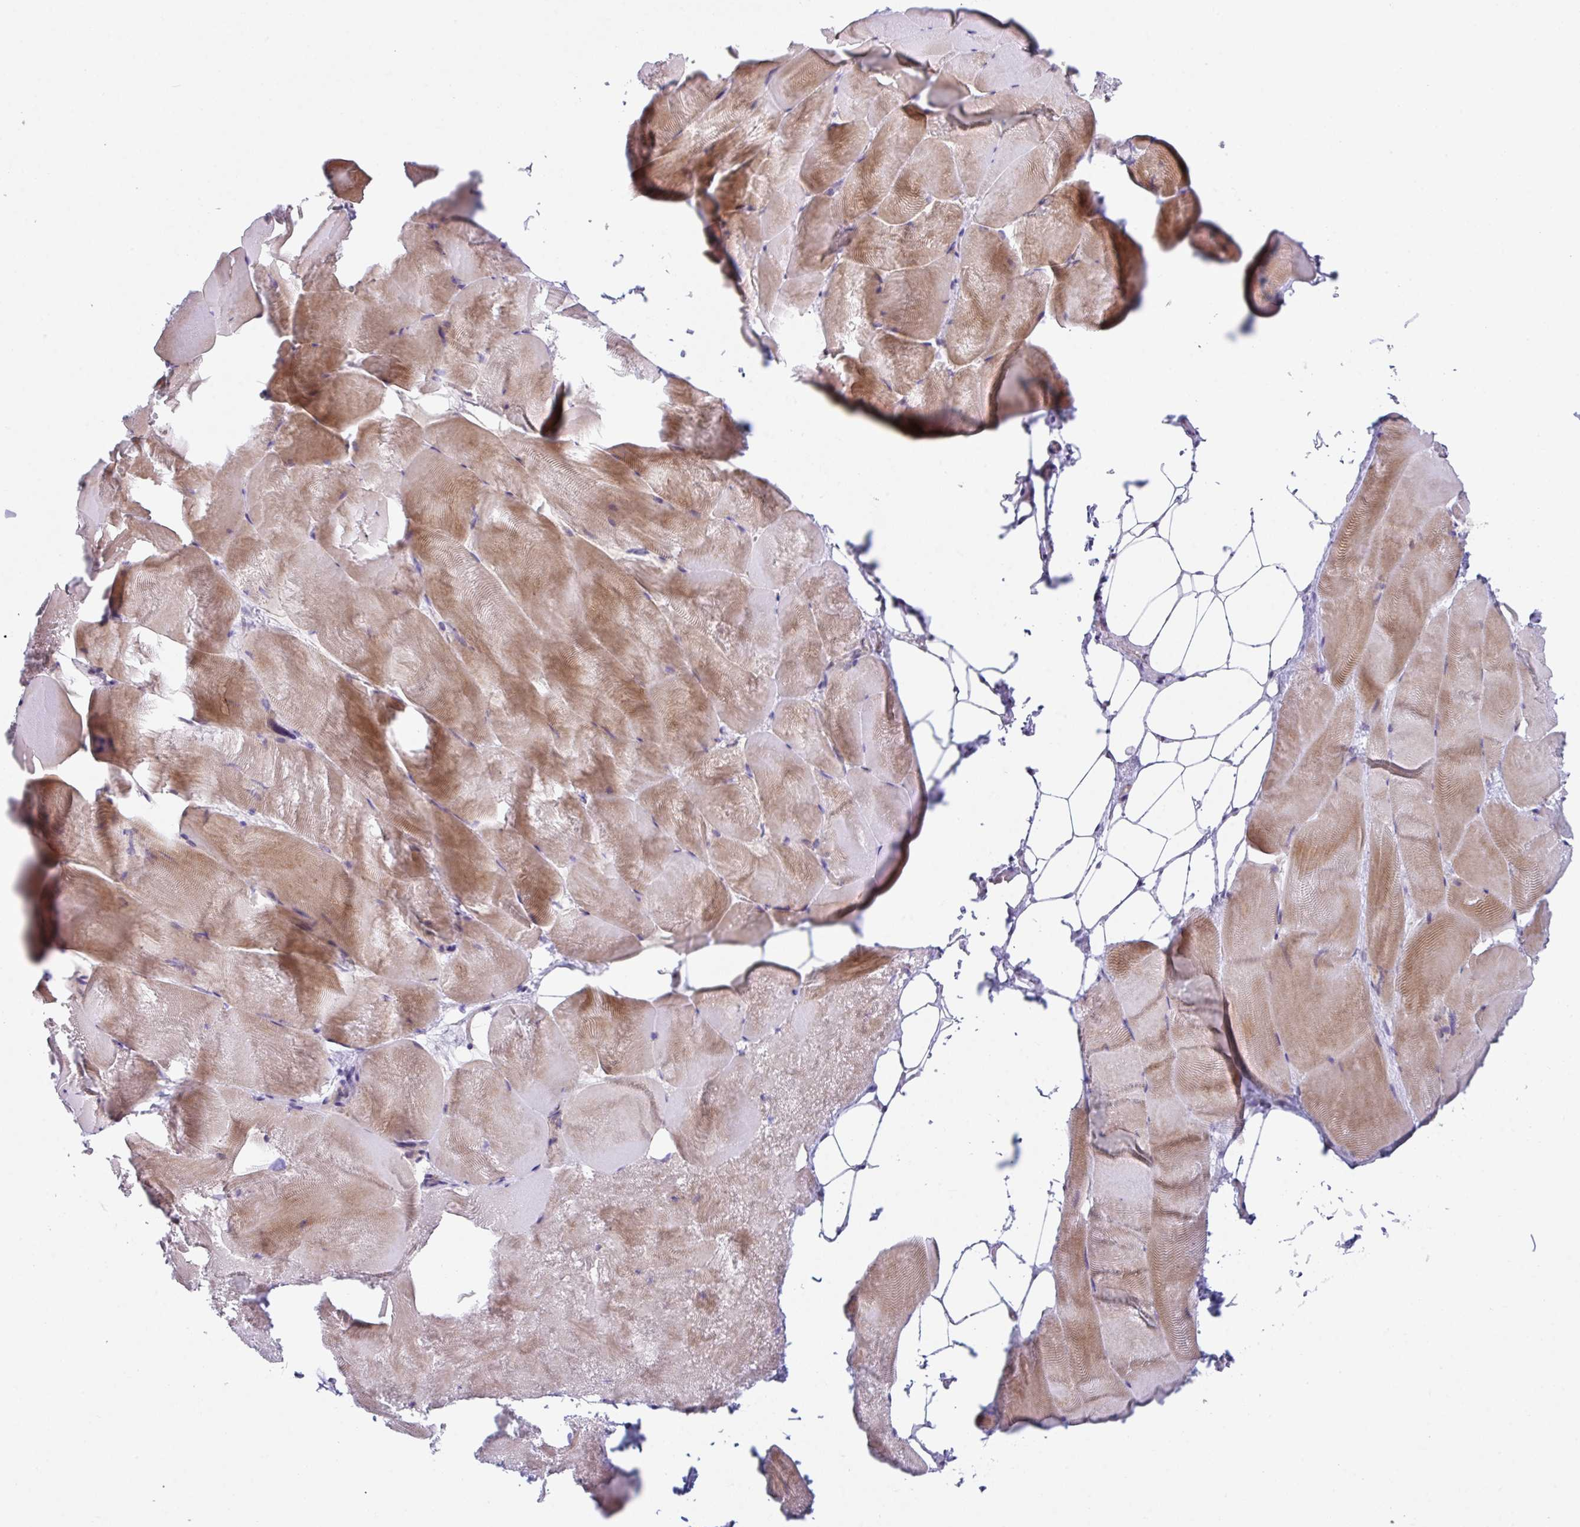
{"staining": {"intensity": "moderate", "quantity": ">75%", "location": "cytoplasmic/membranous,nuclear"}, "tissue": "skeletal muscle", "cell_type": "Myocytes", "image_type": "normal", "snomed": [{"axis": "morphology", "description": "Normal tissue, NOS"}, {"axis": "topography", "description": "Skeletal muscle"}], "caption": "The micrograph exhibits a brown stain indicating the presence of a protein in the cytoplasmic/membranous,nuclear of myocytes in skeletal muscle. (DAB = brown stain, brightfield microscopy at high magnification).", "gene": "RBM18", "patient": {"sex": "female", "age": 64}}